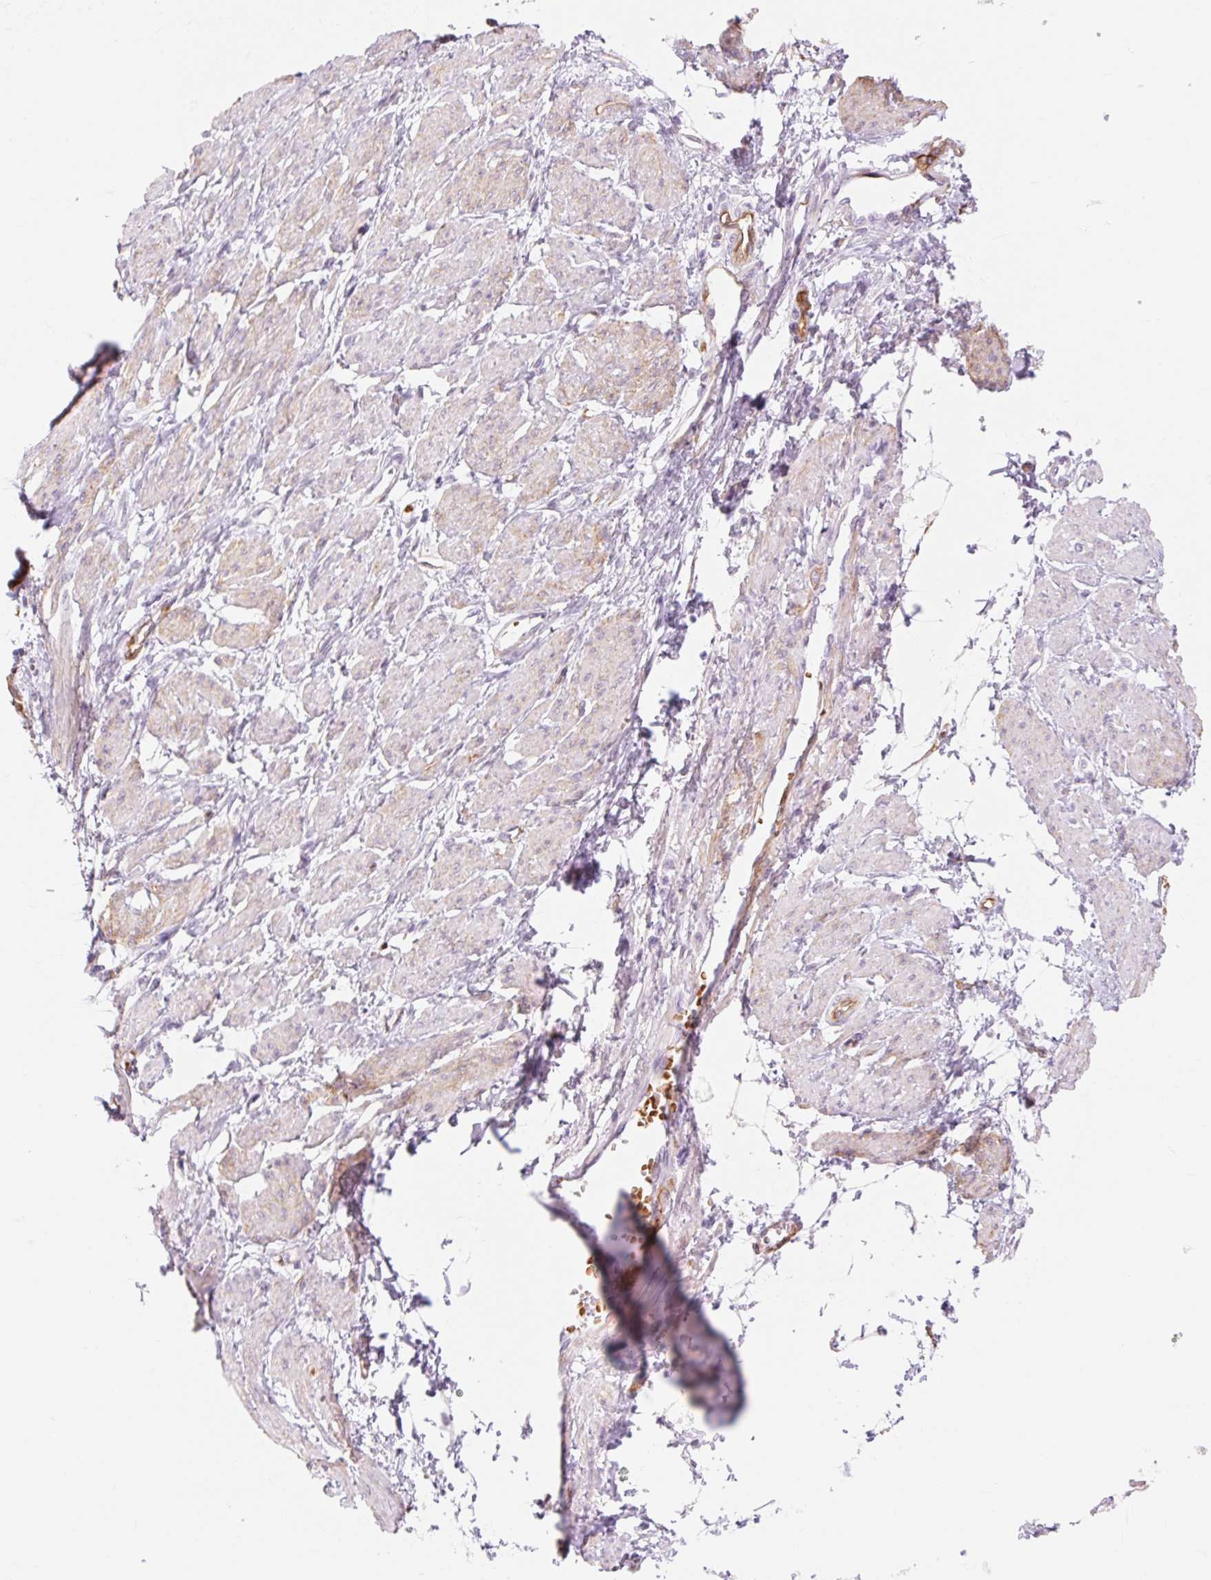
{"staining": {"intensity": "weak", "quantity": "<25%", "location": "cytoplasmic/membranous"}, "tissue": "smooth muscle", "cell_type": "Smooth muscle cells", "image_type": "normal", "snomed": [{"axis": "morphology", "description": "Normal tissue, NOS"}, {"axis": "topography", "description": "Smooth muscle"}, {"axis": "topography", "description": "Uterus"}], "caption": "A high-resolution histopathology image shows IHC staining of benign smooth muscle, which demonstrates no significant expression in smooth muscle cells.", "gene": "TAF1L", "patient": {"sex": "female", "age": 39}}